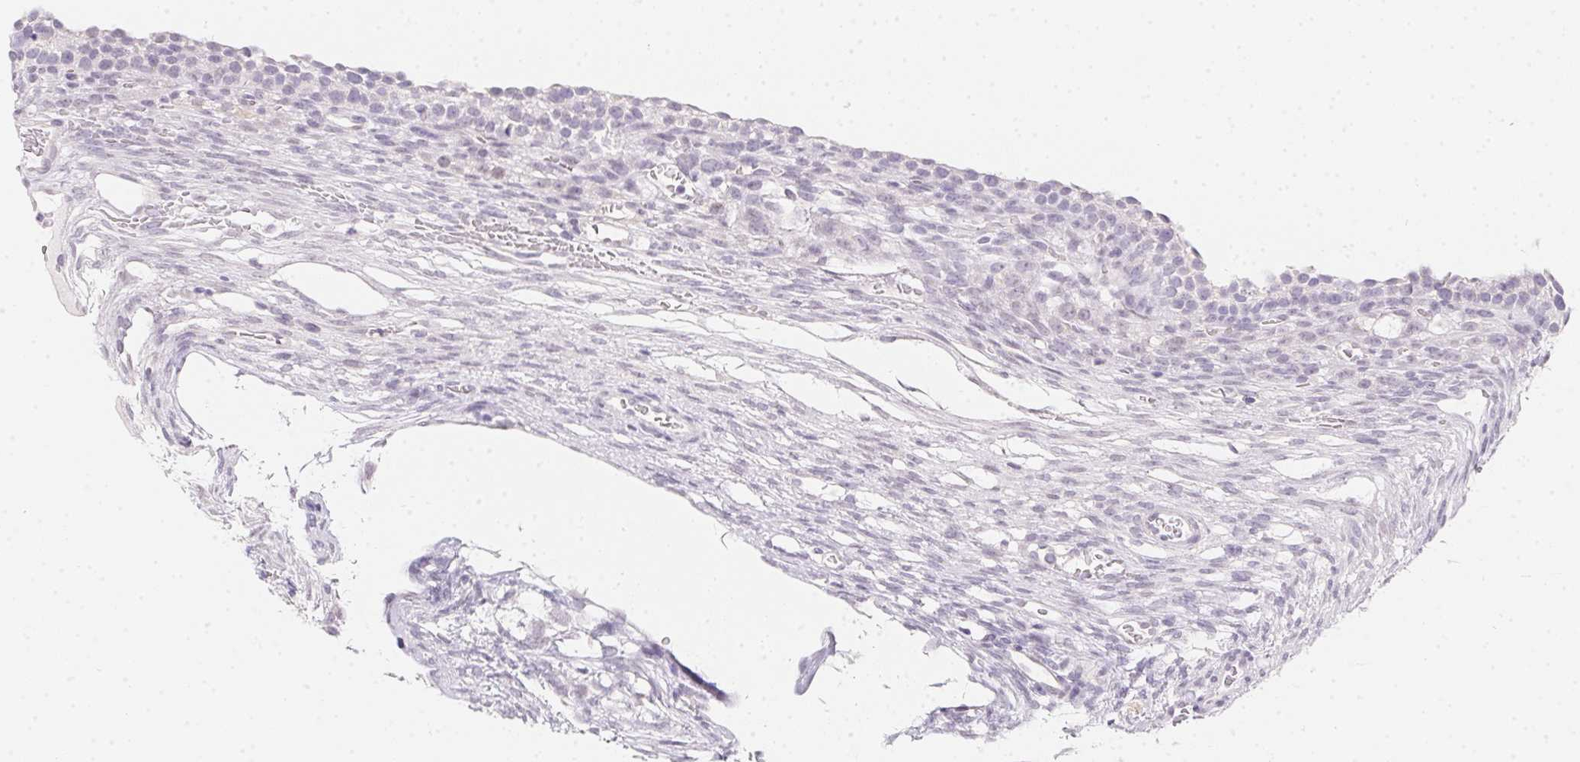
{"staining": {"intensity": "negative", "quantity": "none", "location": "none"}, "tissue": "ovary", "cell_type": "Follicle cells", "image_type": "normal", "snomed": [{"axis": "morphology", "description": "Normal tissue, NOS"}, {"axis": "topography", "description": "Ovary"}], "caption": "Immunohistochemistry of unremarkable ovary demonstrates no staining in follicle cells. (Immunohistochemistry, brightfield microscopy, high magnification).", "gene": "MORC1", "patient": {"sex": "female", "age": 34}}